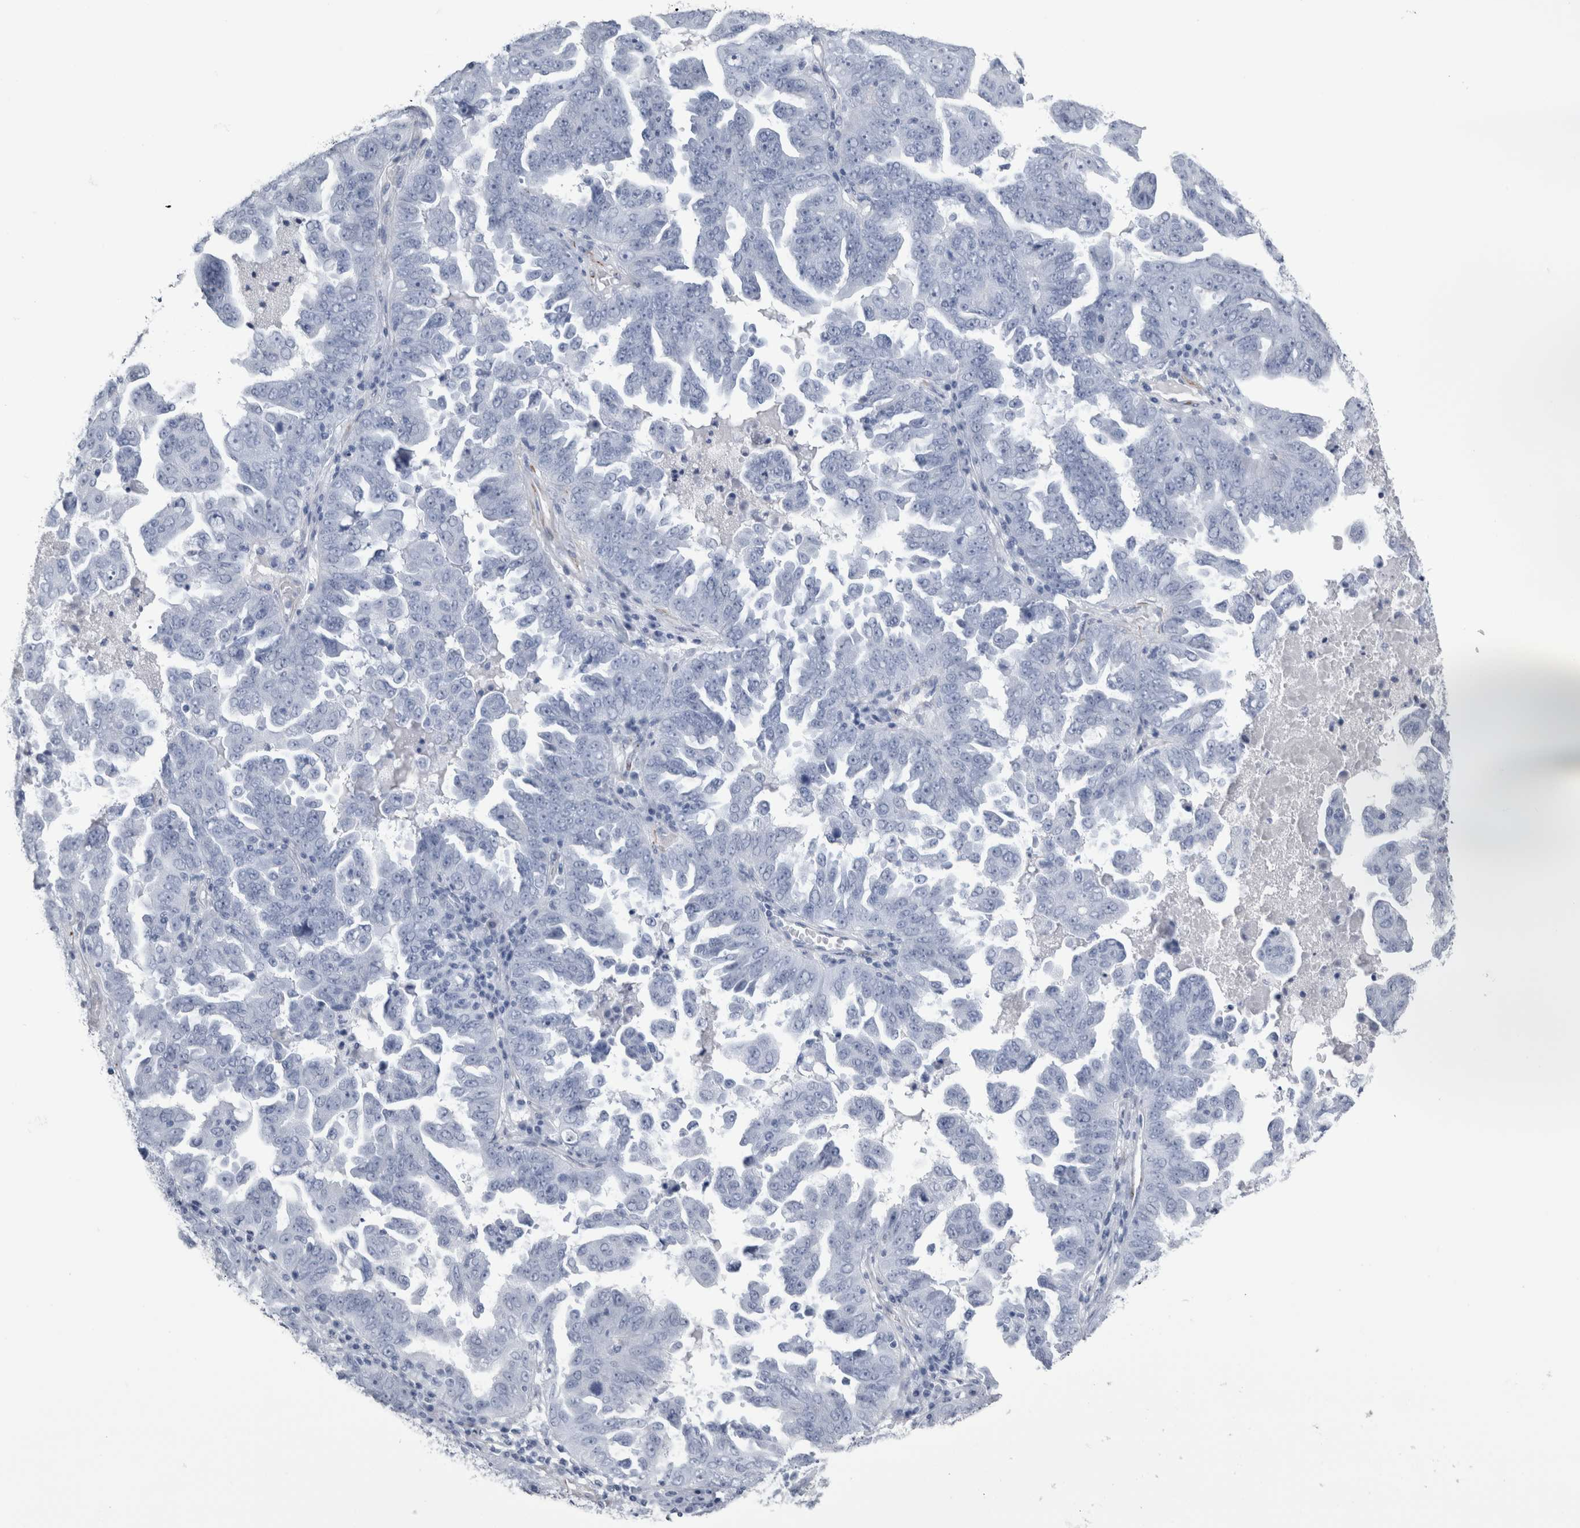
{"staining": {"intensity": "negative", "quantity": "none", "location": "none"}, "tissue": "ovarian cancer", "cell_type": "Tumor cells", "image_type": "cancer", "snomed": [{"axis": "morphology", "description": "Carcinoma, endometroid"}, {"axis": "topography", "description": "Ovary"}], "caption": "A micrograph of ovarian endometroid carcinoma stained for a protein exhibits no brown staining in tumor cells.", "gene": "VWDE", "patient": {"sex": "female", "age": 62}}